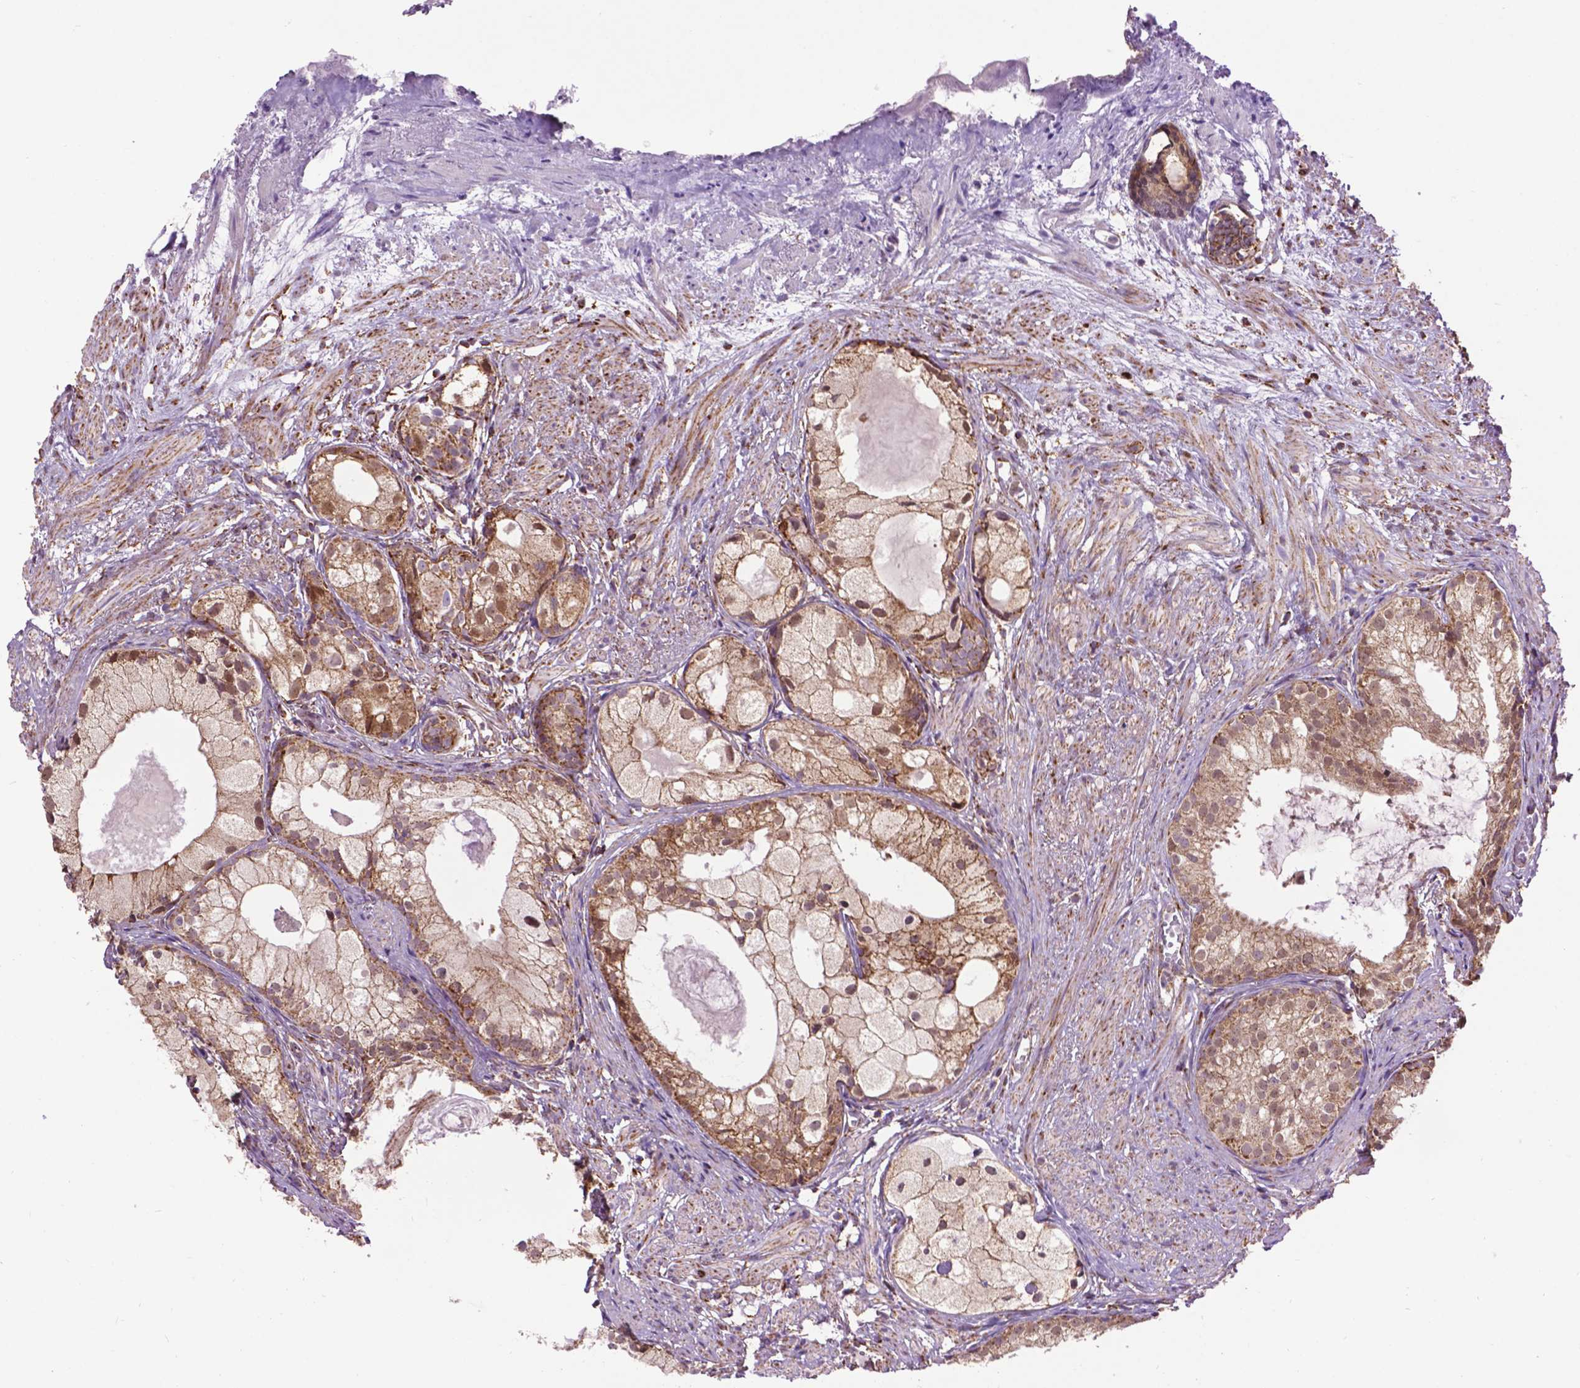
{"staining": {"intensity": "moderate", "quantity": ">75%", "location": "cytoplasmic/membranous"}, "tissue": "prostate cancer", "cell_type": "Tumor cells", "image_type": "cancer", "snomed": [{"axis": "morphology", "description": "Adenocarcinoma, High grade"}, {"axis": "topography", "description": "Prostate"}], "caption": "A brown stain labels moderate cytoplasmic/membranous staining of a protein in prostate cancer (high-grade adenocarcinoma) tumor cells.", "gene": "PYCR3", "patient": {"sex": "male", "age": 85}}